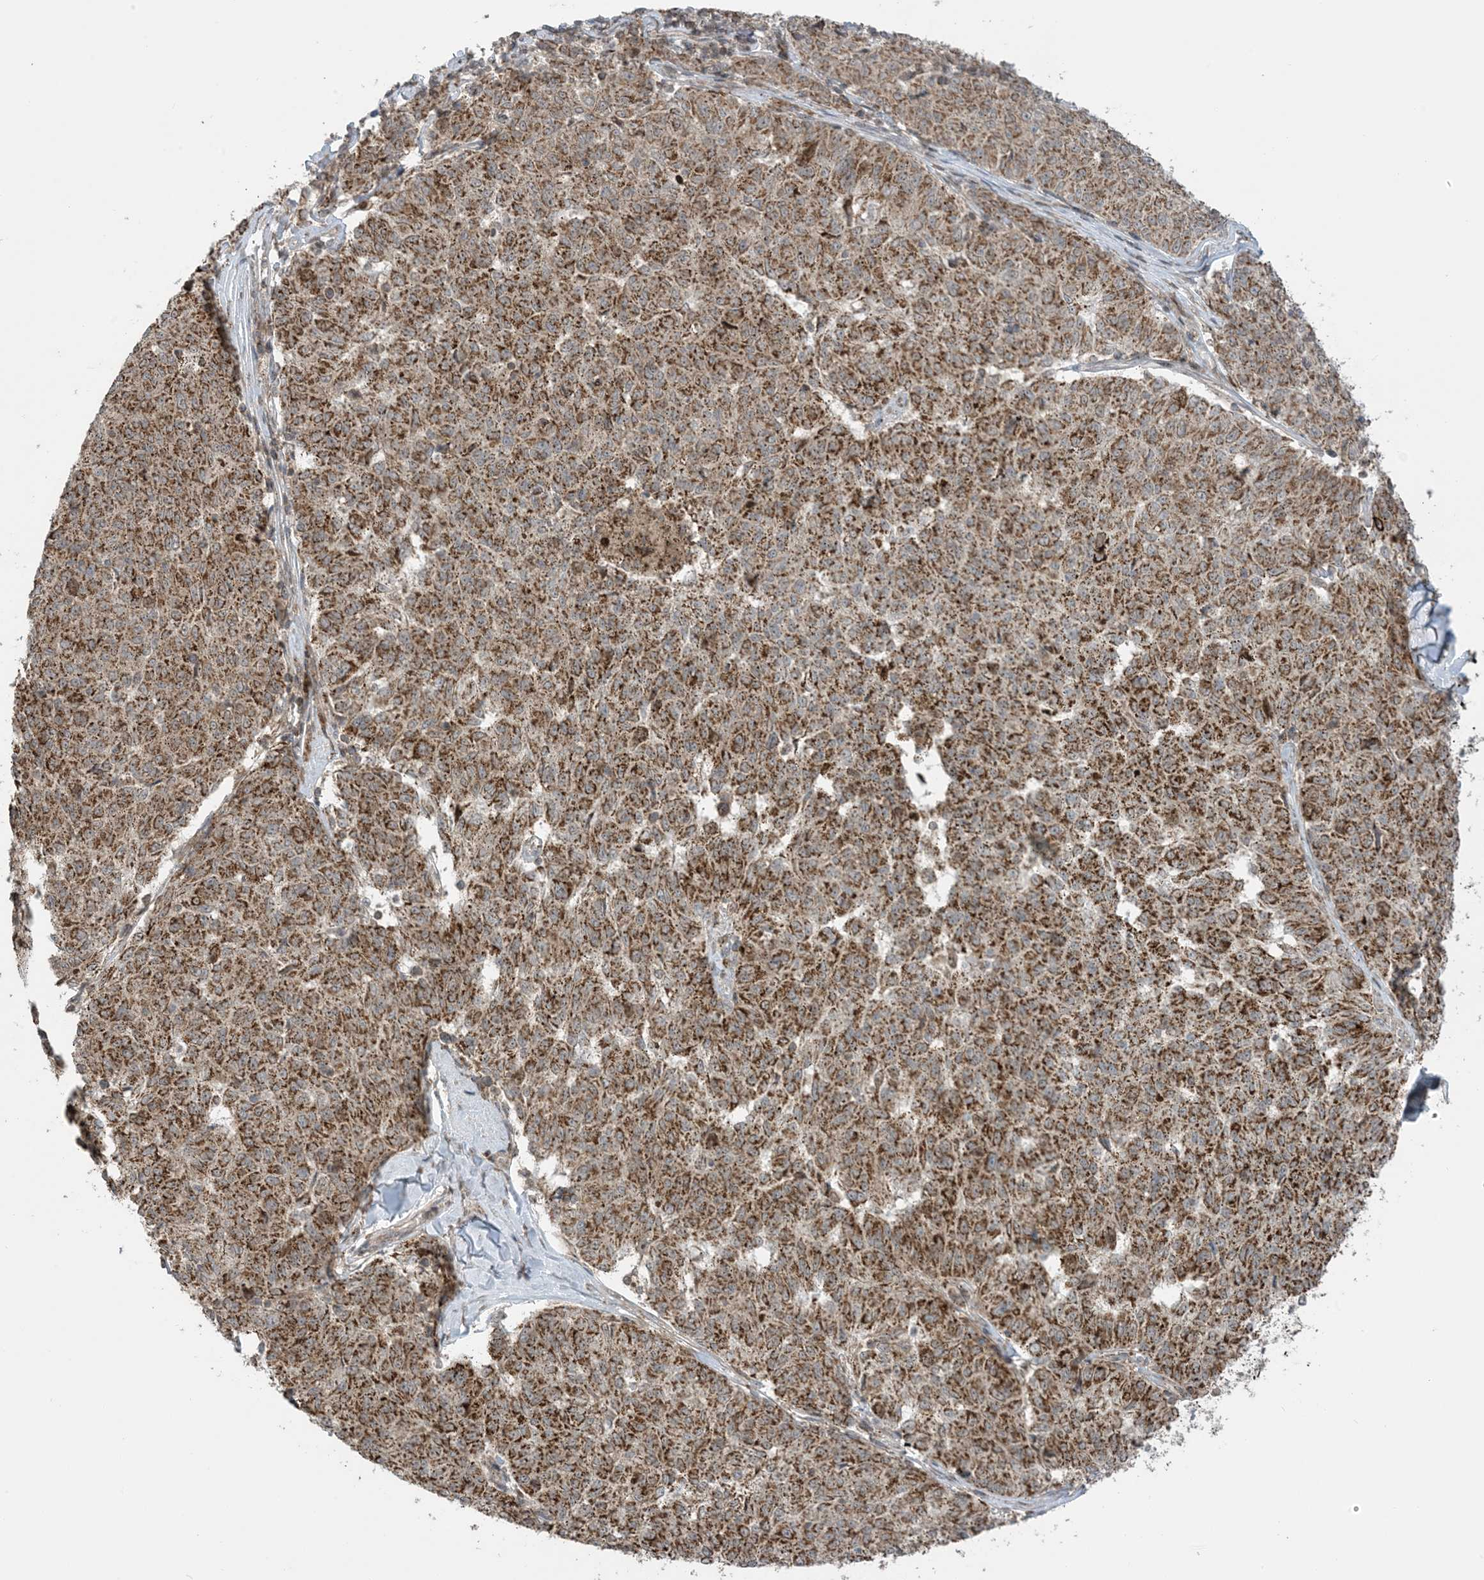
{"staining": {"intensity": "strong", "quantity": ">75%", "location": "cytoplasmic/membranous"}, "tissue": "melanoma", "cell_type": "Tumor cells", "image_type": "cancer", "snomed": [{"axis": "morphology", "description": "Malignant melanoma, NOS"}, {"axis": "topography", "description": "Skin"}], "caption": "Melanoma stained with DAB immunohistochemistry (IHC) demonstrates high levels of strong cytoplasmic/membranous positivity in about >75% of tumor cells. (brown staining indicates protein expression, while blue staining denotes nuclei).", "gene": "PHLDB2", "patient": {"sex": "female", "age": 72}}